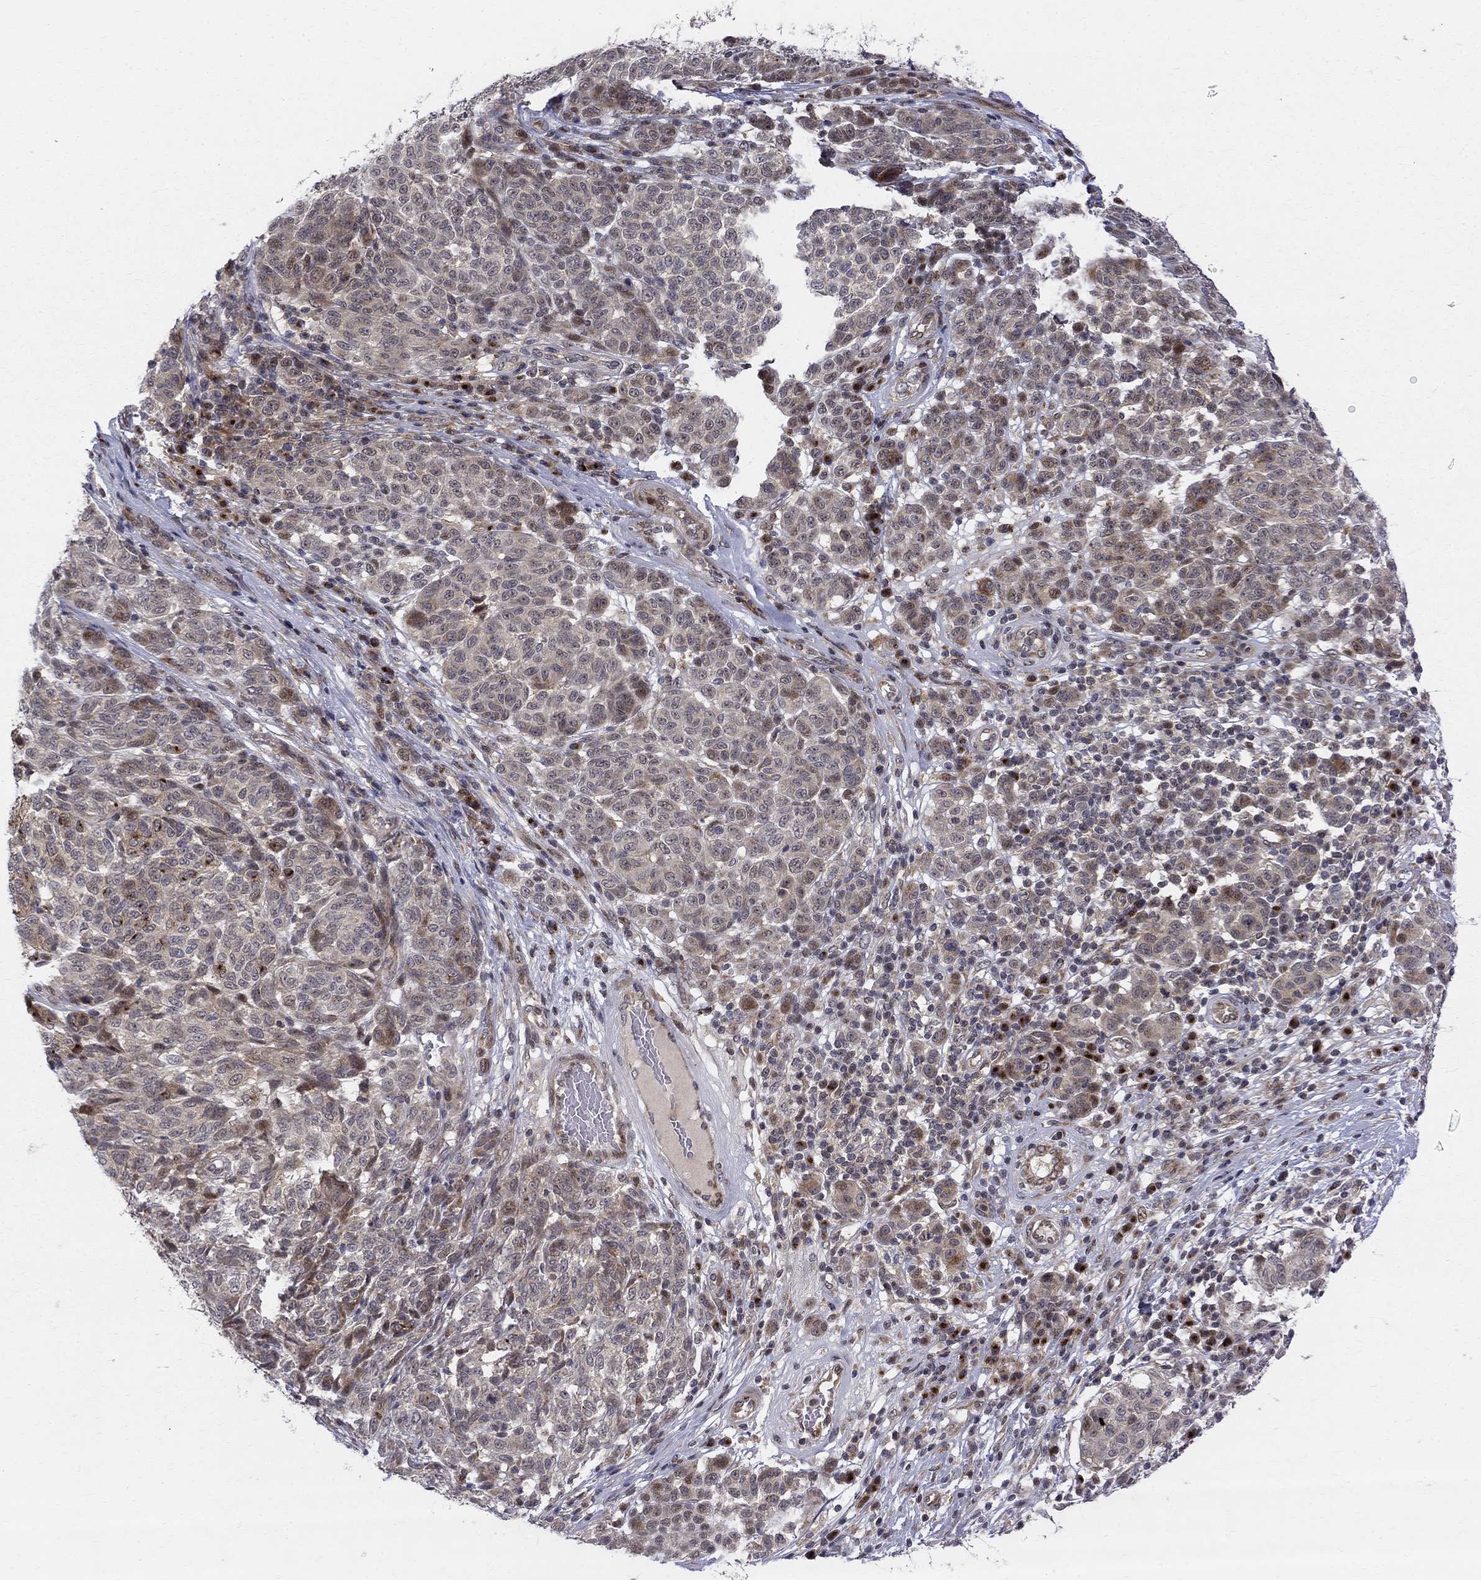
{"staining": {"intensity": "moderate", "quantity": "<25%", "location": "cytoplasmic/membranous"}, "tissue": "melanoma", "cell_type": "Tumor cells", "image_type": "cancer", "snomed": [{"axis": "morphology", "description": "Malignant melanoma, NOS"}, {"axis": "topography", "description": "Skin"}], "caption": "High-magnification brightfield microscopy of melanoma stained with DAB (brown) and counterstained with hematoxylin (blue). tumor cells exhibit moderate cytoplasmic/membranous positivity is present in about<25% of cells.", "gene": "WDR19", "patient": {"sex": "male", "age": 59}}